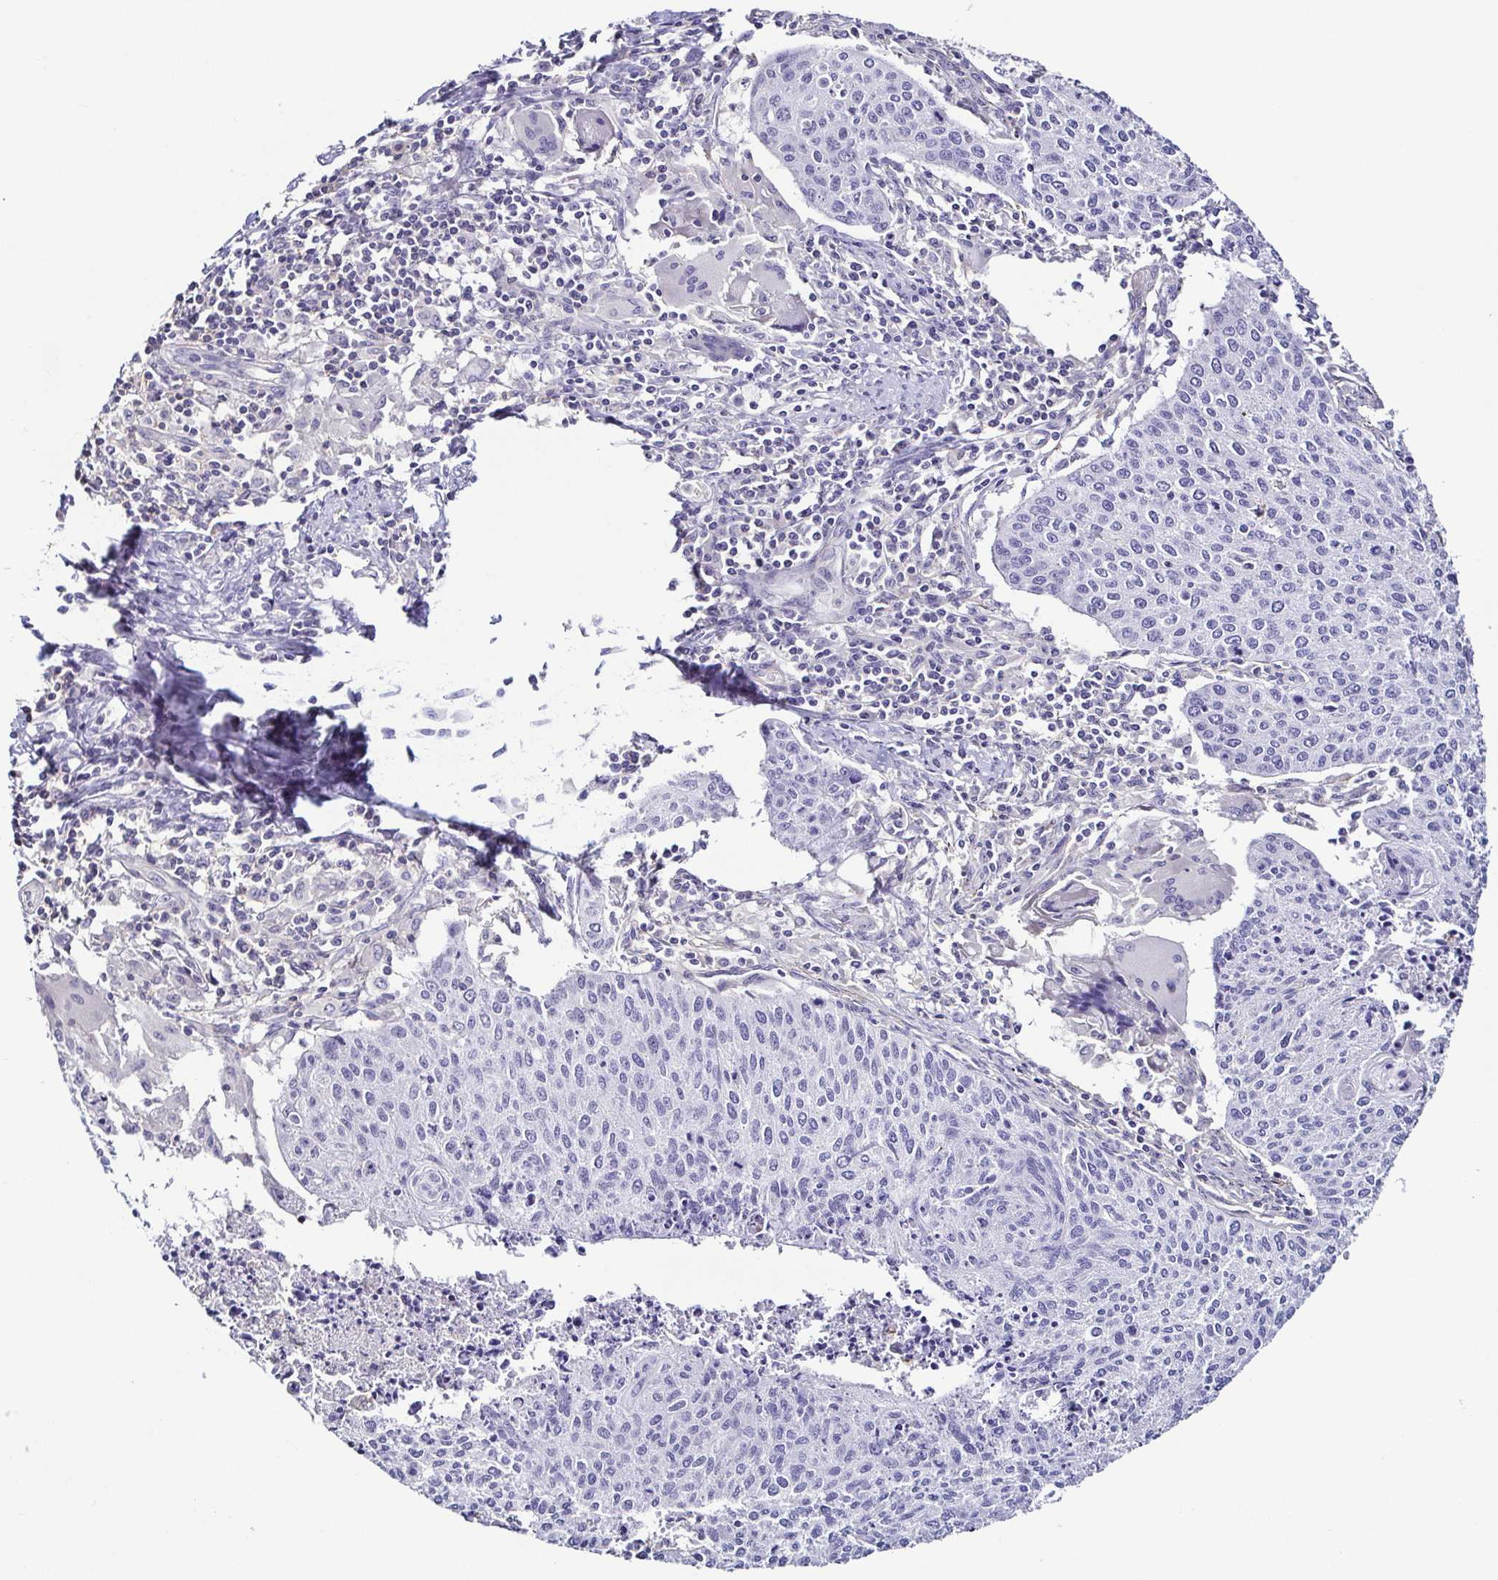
{"staining": {"intensity": "negative", "quantity": "none", "location": "none"}, "tissue": "cervical cancer", "cell_type": "Tumor cells", "image_type": "cancer", "snomed": [{"axis": "morphology", "description": "Squamous cell carcinoma, NOS"}, {"axis": "topography", "description": "Cervix"}], "caption": "Immunohistochemistry of cervical cancer (squamous cell carcinoma) shows no positivity in tumor cells.", "gene": "TNNT2", "patient": {"sex": "female", "age": 38}}